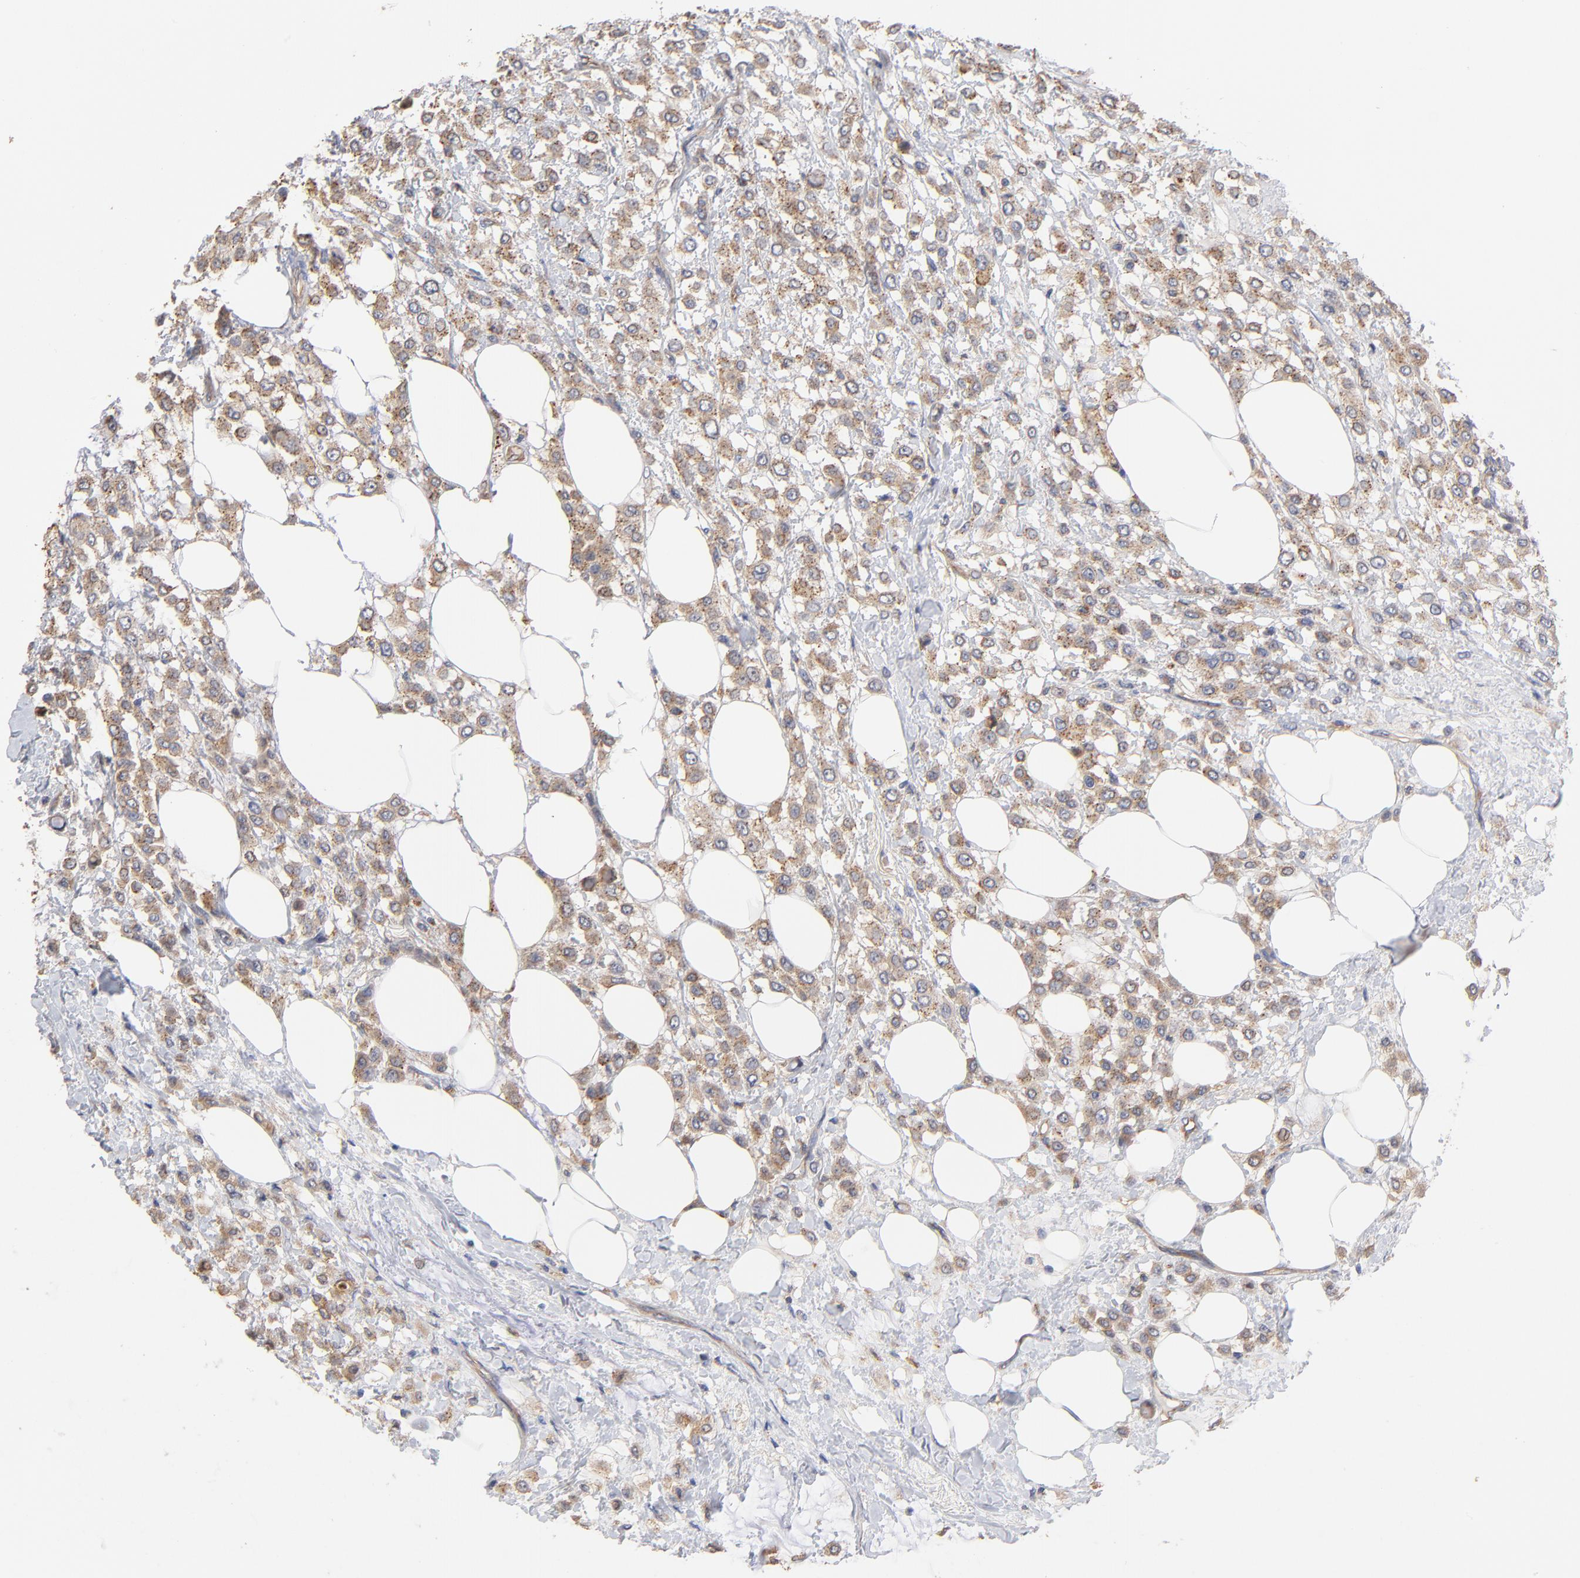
{"staining": {"intensity": "moderate", "quantity": ">75%", "location": "cytoplasmic/membranous"}, "tissue": "breast cancer", "cell_type": "Tumor cells", "image_type": "cancer", "snomed": [{"axis": "morphology", "description": "Lobular carcinoma"}, {"axis": "topography", "description": "Breast"}], "caption": "There is medium levels of moderate cytoplasmic/membranous positivity in tumor cells of lobular carcinoma (breast), as demonstrated by immunohistochemical staining (brown color).", "gene": "FBXL2", "patient": {"sex": "female", "age": 85}}